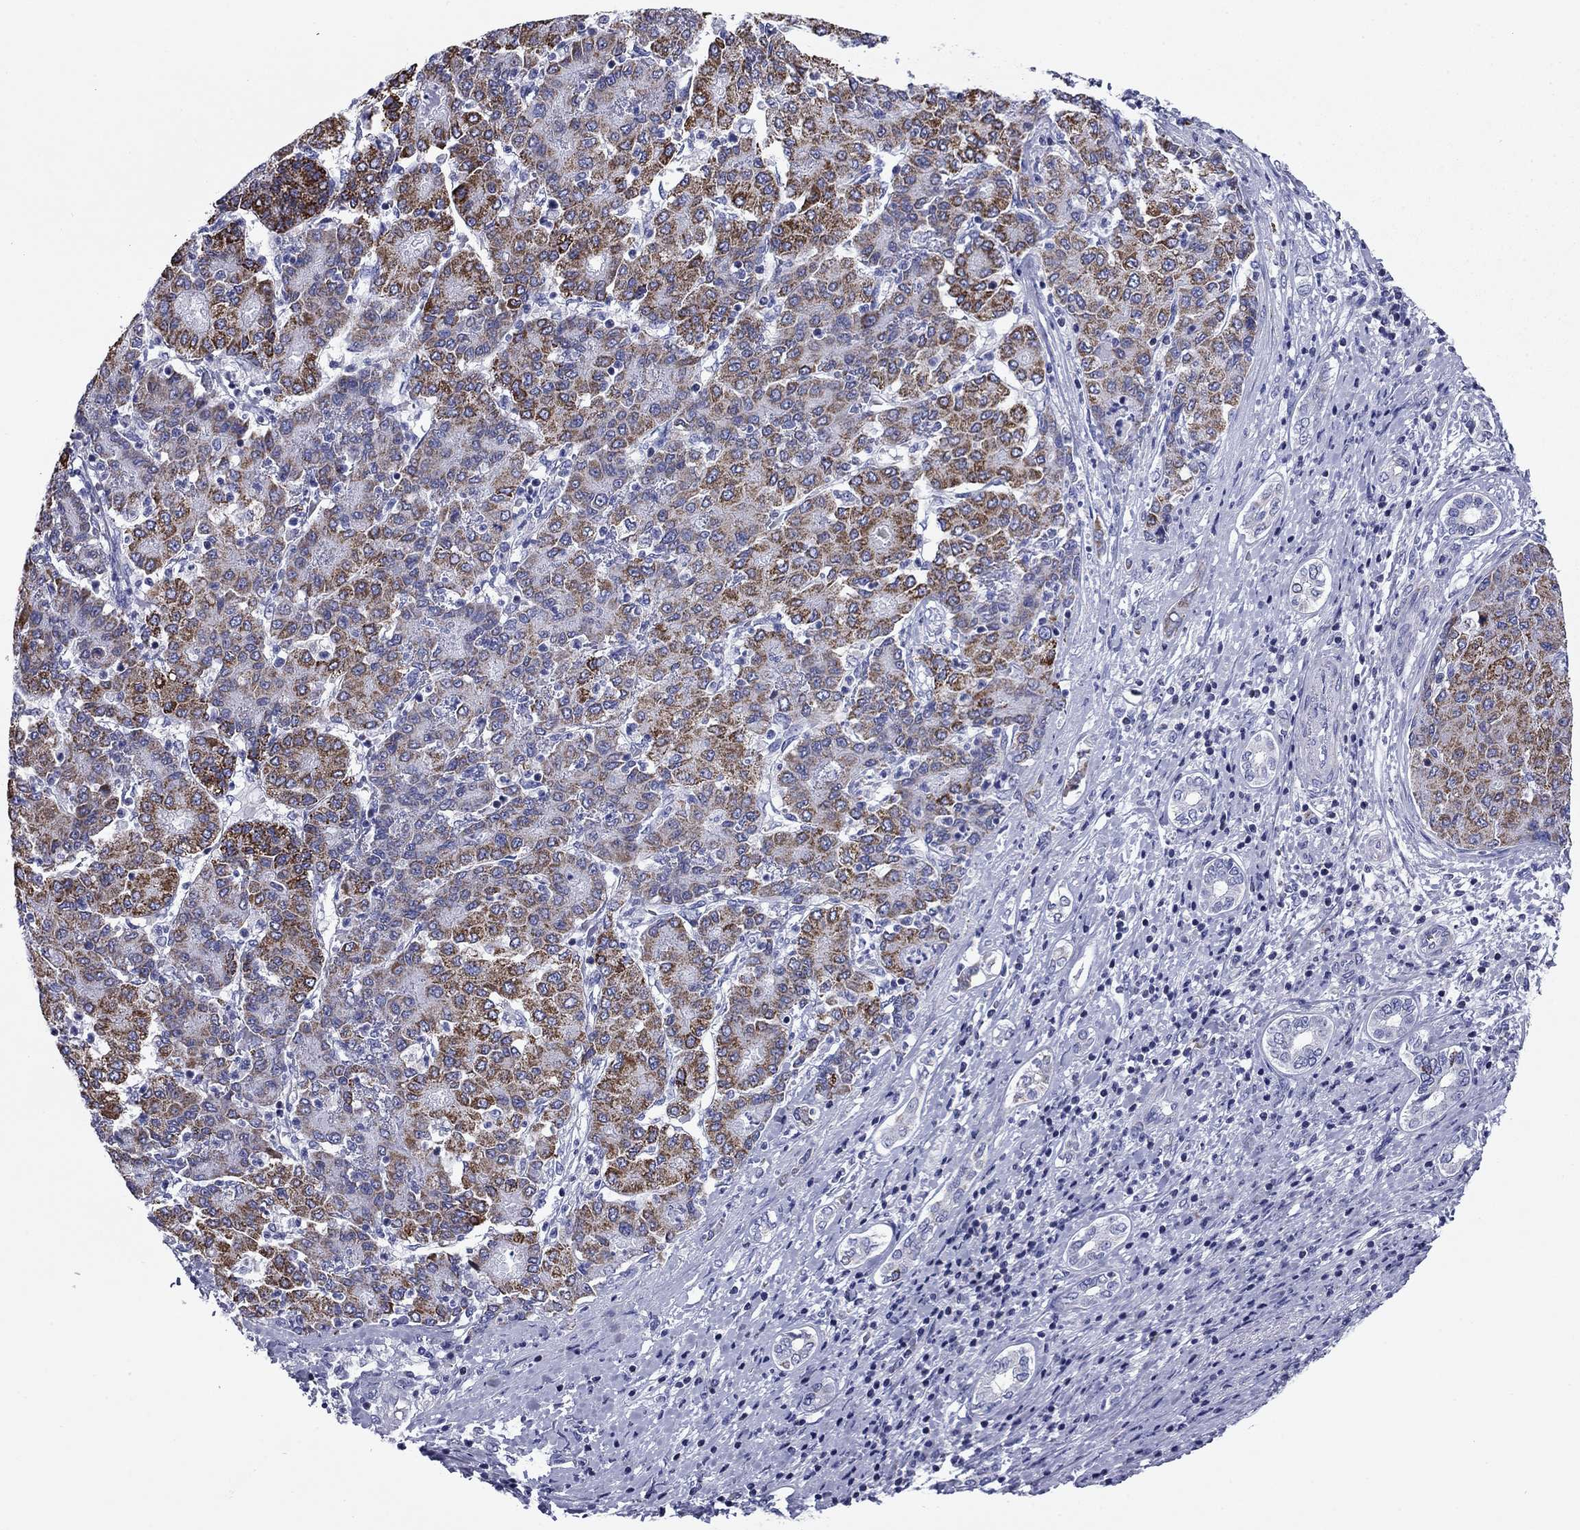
{"staining": {"intensity": "moderate", "quantity": ">75%", "location": "cytoplasmic/membranous"}, "tissue": "liver cancer", "cell_type": "Tumor cells", "image_type": "cancer", "snomed": [{"axis": "morphology", "description": "Carcinoma, Hepatocellular, NOS"}, {"axis": "topography", "description": "Liver"}], "caption": "Tumor cells demonstrate medium levels of moderate cytoplasmic/membranous expression in about >75% of cells in liver cancer. (DAB = brown stain, brightfield microscopy at high magnification).", "gene": "ACADSB", "patient": {"sex": "male", "age": 65}}